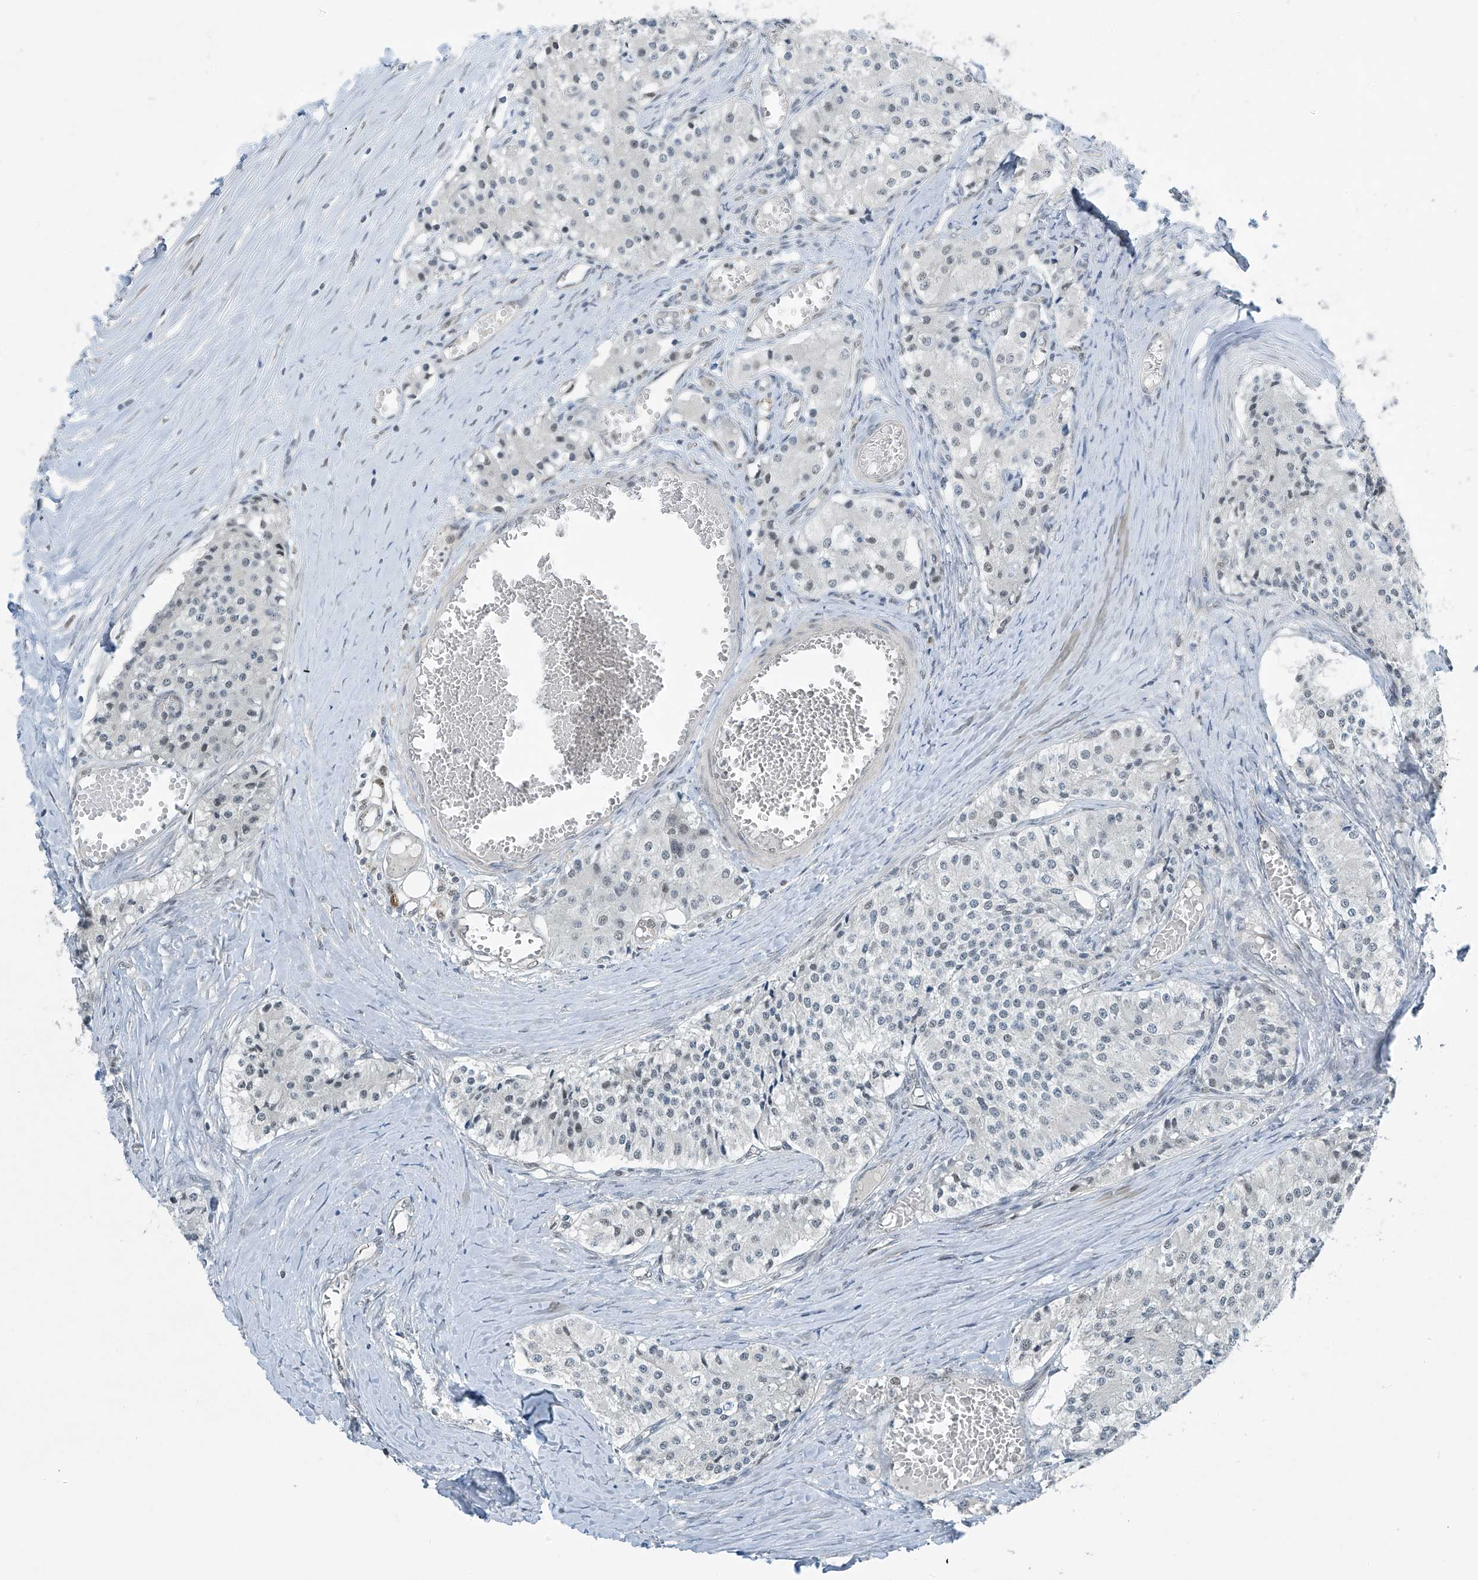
{"staining": {"intensity": "negative", "quantity": "none", "location": "none"}, "tissue": "carcinoid", "cell_type": "Tumor cells", "image_type": "cancer", "snomed": [{"axis": "morphology", "description": "Carcinoid, malignant, NOS"}, {"axis": "topography", "description": "Colon"}], "caption": "Immunohistochemistry (IHC) of human carcinoid exhibits no positivity in tumor cells. (DAB (3,3'-diaminobenzidine) IHC visualized using brightfield microscopy, high magnification).", "gene": "TAF8", "patient": {"sex": "female", "age": 52}}